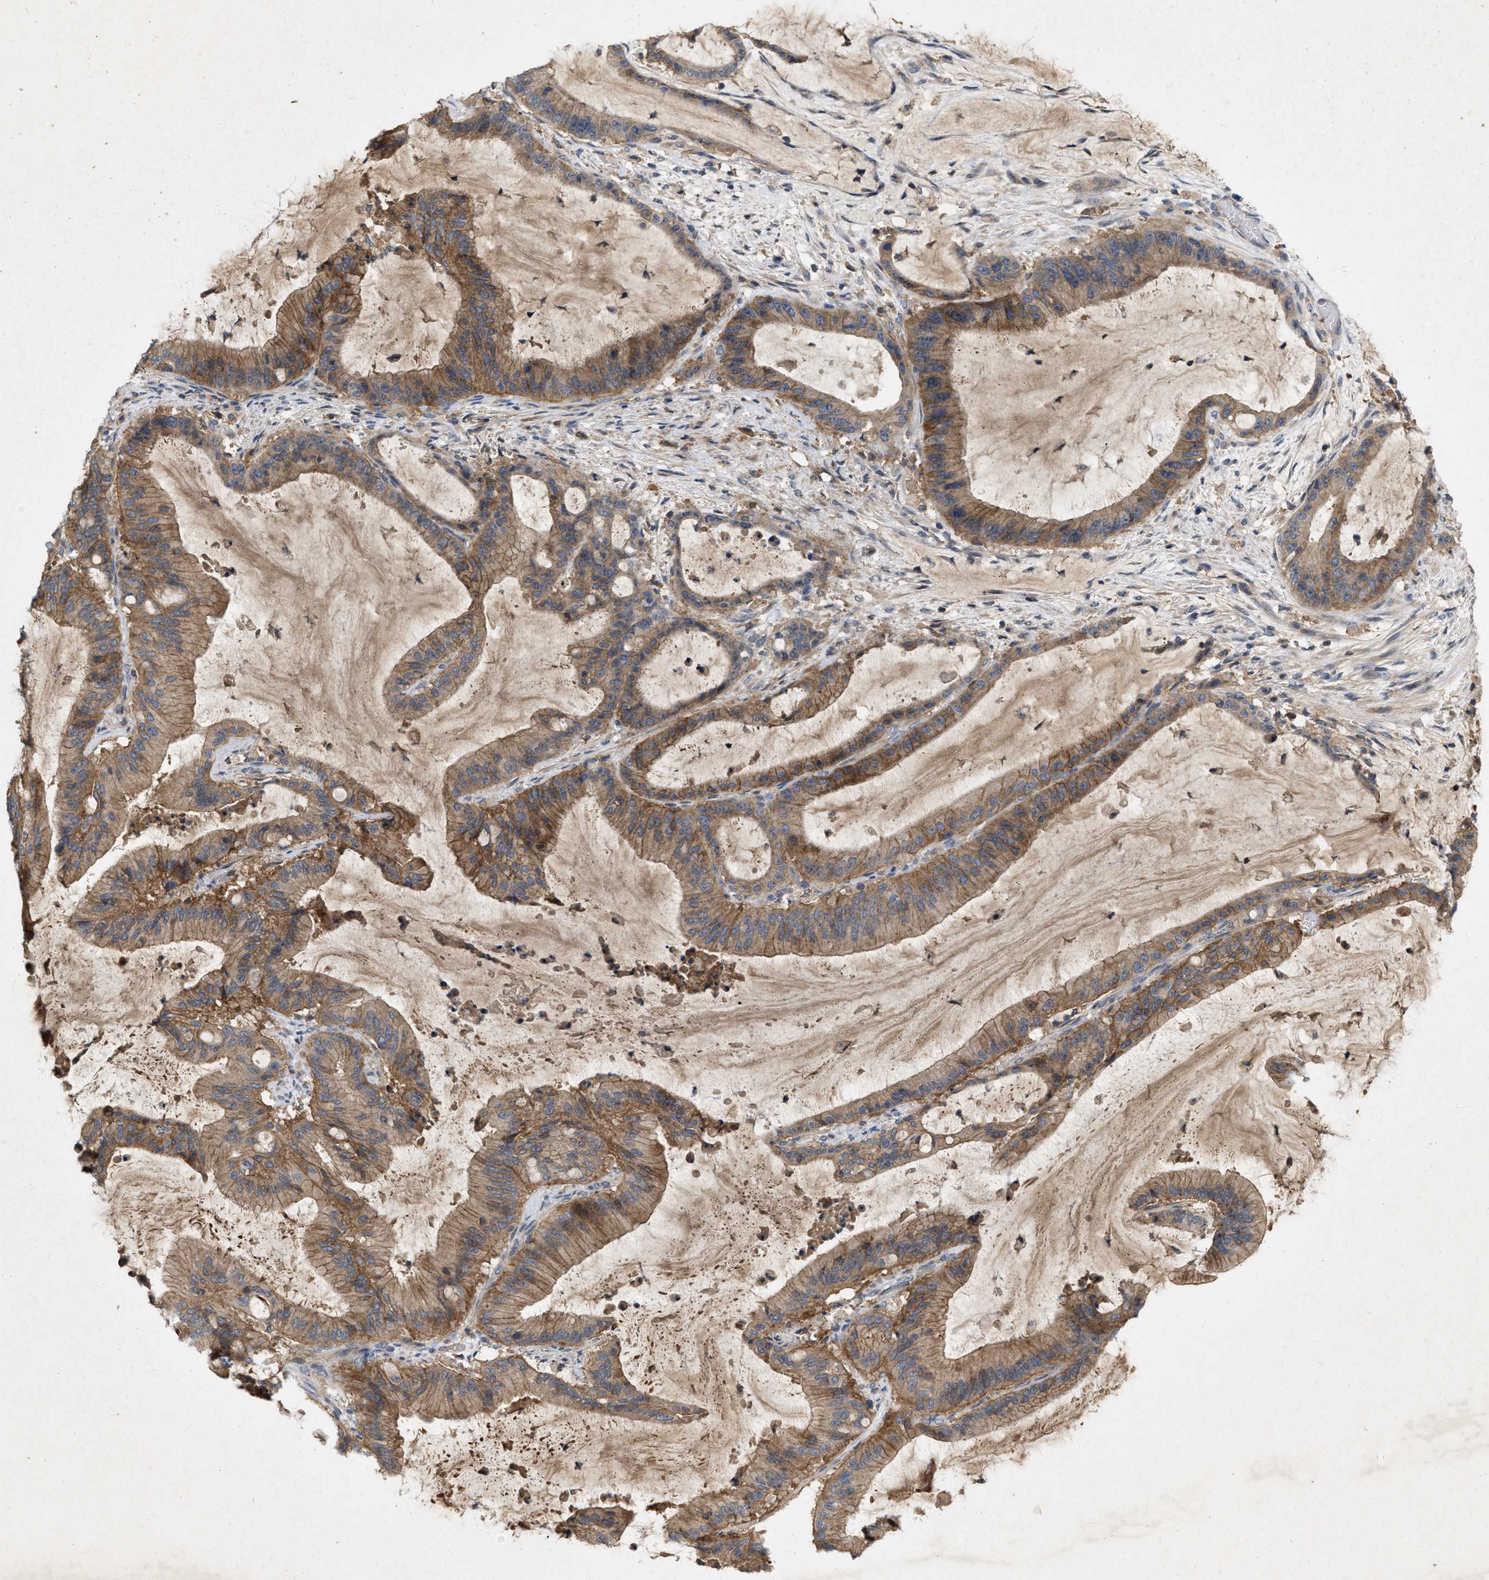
{"staining": {"intensity": "moderate", "quantity": ">75%", "location": "cytoplasmic/membranous"}, "tissue": "liver cancer", "cell_type": "Tumor cells", "image_type": "cancer", "snomed": [{"axis": "morphology", "description": "Normal tissue, NOS"}, {"axis": "morphology", "description": "Cholangiocarcinoma"}, {"axis": "topography", "description": "Liver"}, {"axis": "topography", "description": "Peripheral nerve tissue"}], "caption": "This photomicrograph exhibits liver cancer stained with immunohistochemistry (IHC) to label a protein in brown. The cytoplasmic/membranous of tumor cells show moderate positivity for the protein. Nuclei are counter-stained blue.", "gene": "LPAR2", "patient": {"sex": "female", "age": 73}}